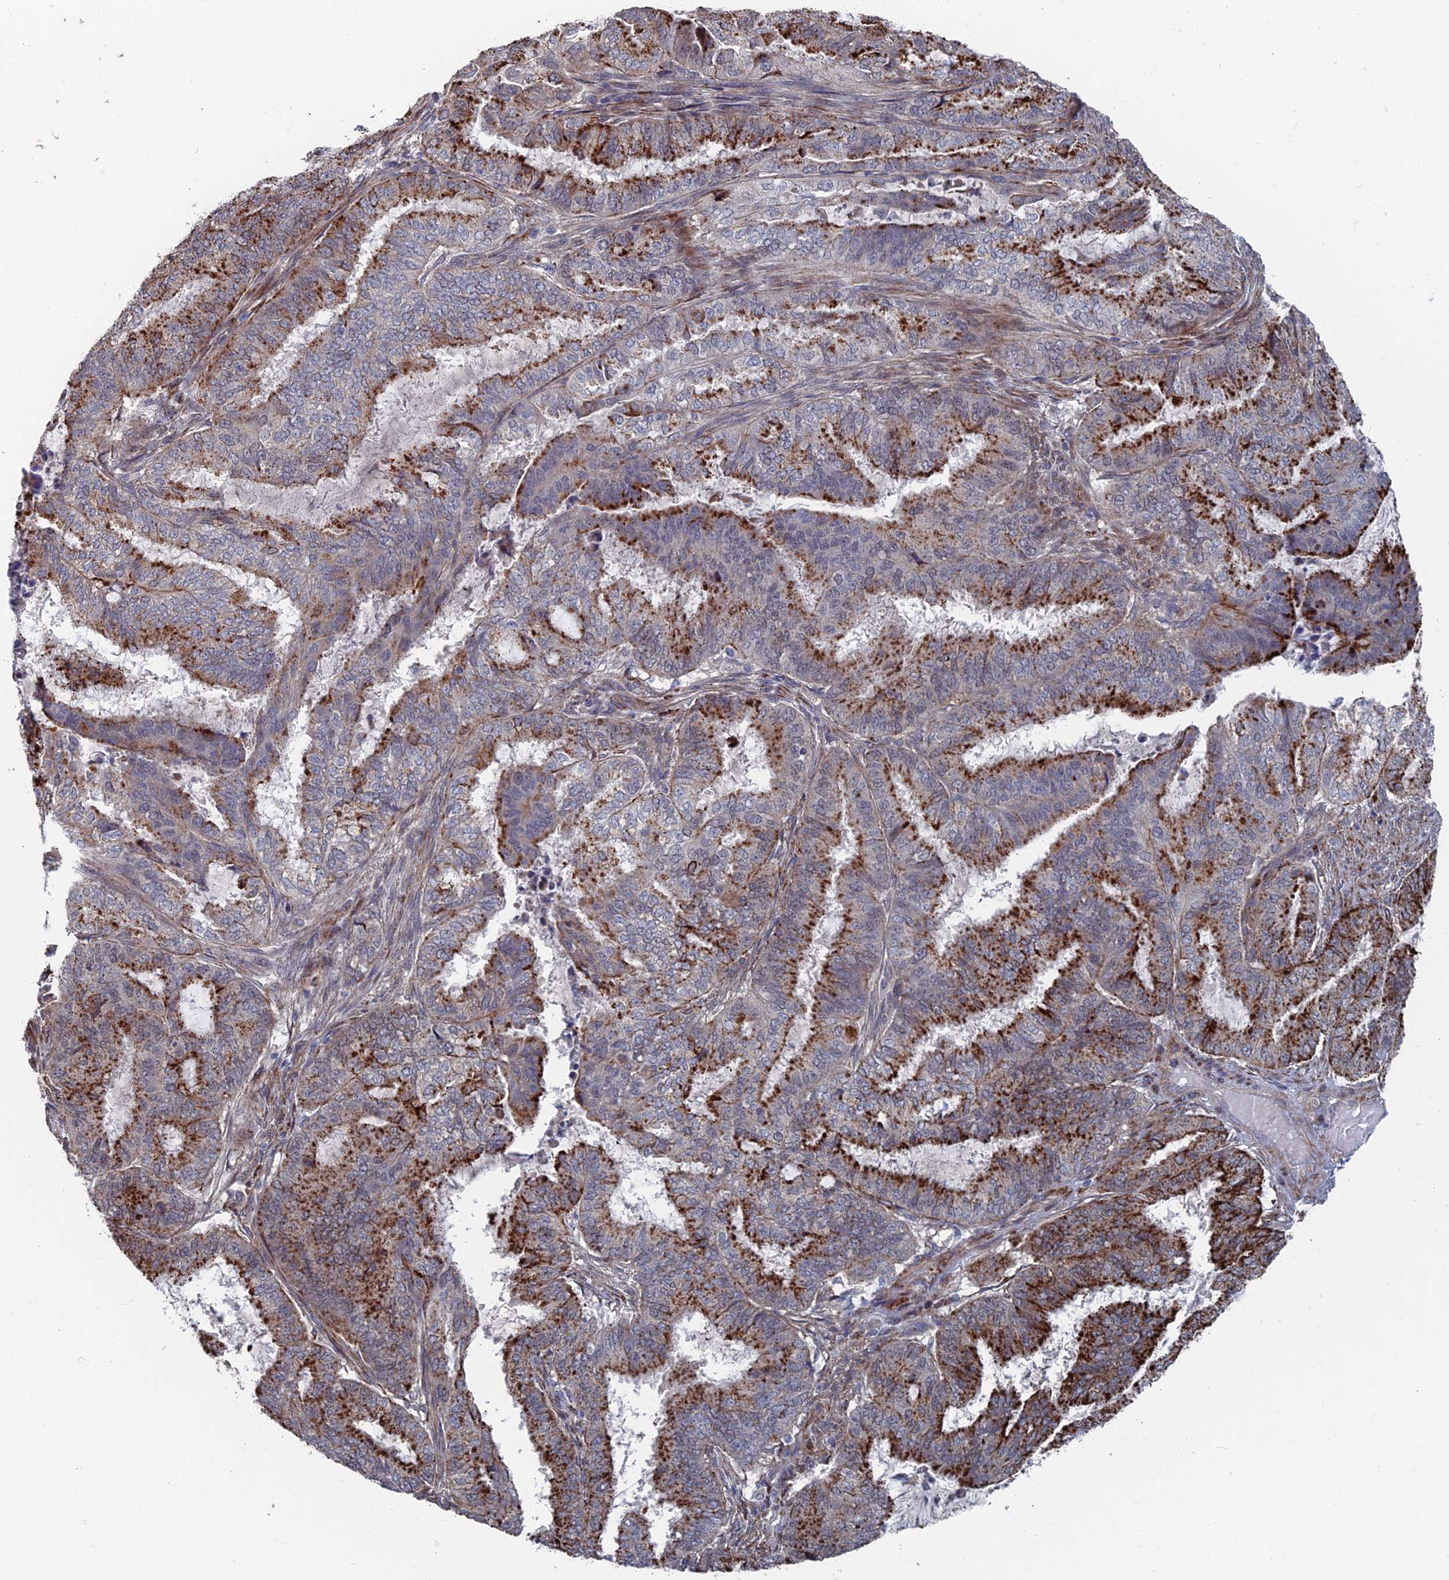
{"staining": {"intensity": "strong", "quantity": "25%-75%", "location": "cytoplasmic/membranous"}, "tissue": "endometrial cancer", "cell_type": "Tumor cells", "image_type": "cancer", "snomed": [{"axis": "morphology", "description": "Adenocarcinoma, NOS"}, {"axis": "topography", "description": "Endometrium"}], "caption": "This histopathology image reveals endometrial adenocarcinoma stained with immunohistochemistry to label a protein in brown. The cytoplasmic/membranous of tumor cells show strong positivity for the protein. Nuclei are counter-stained blue.", "gene": "GTF2IRD1", "patient": {"sex": "female", "age": 51}}